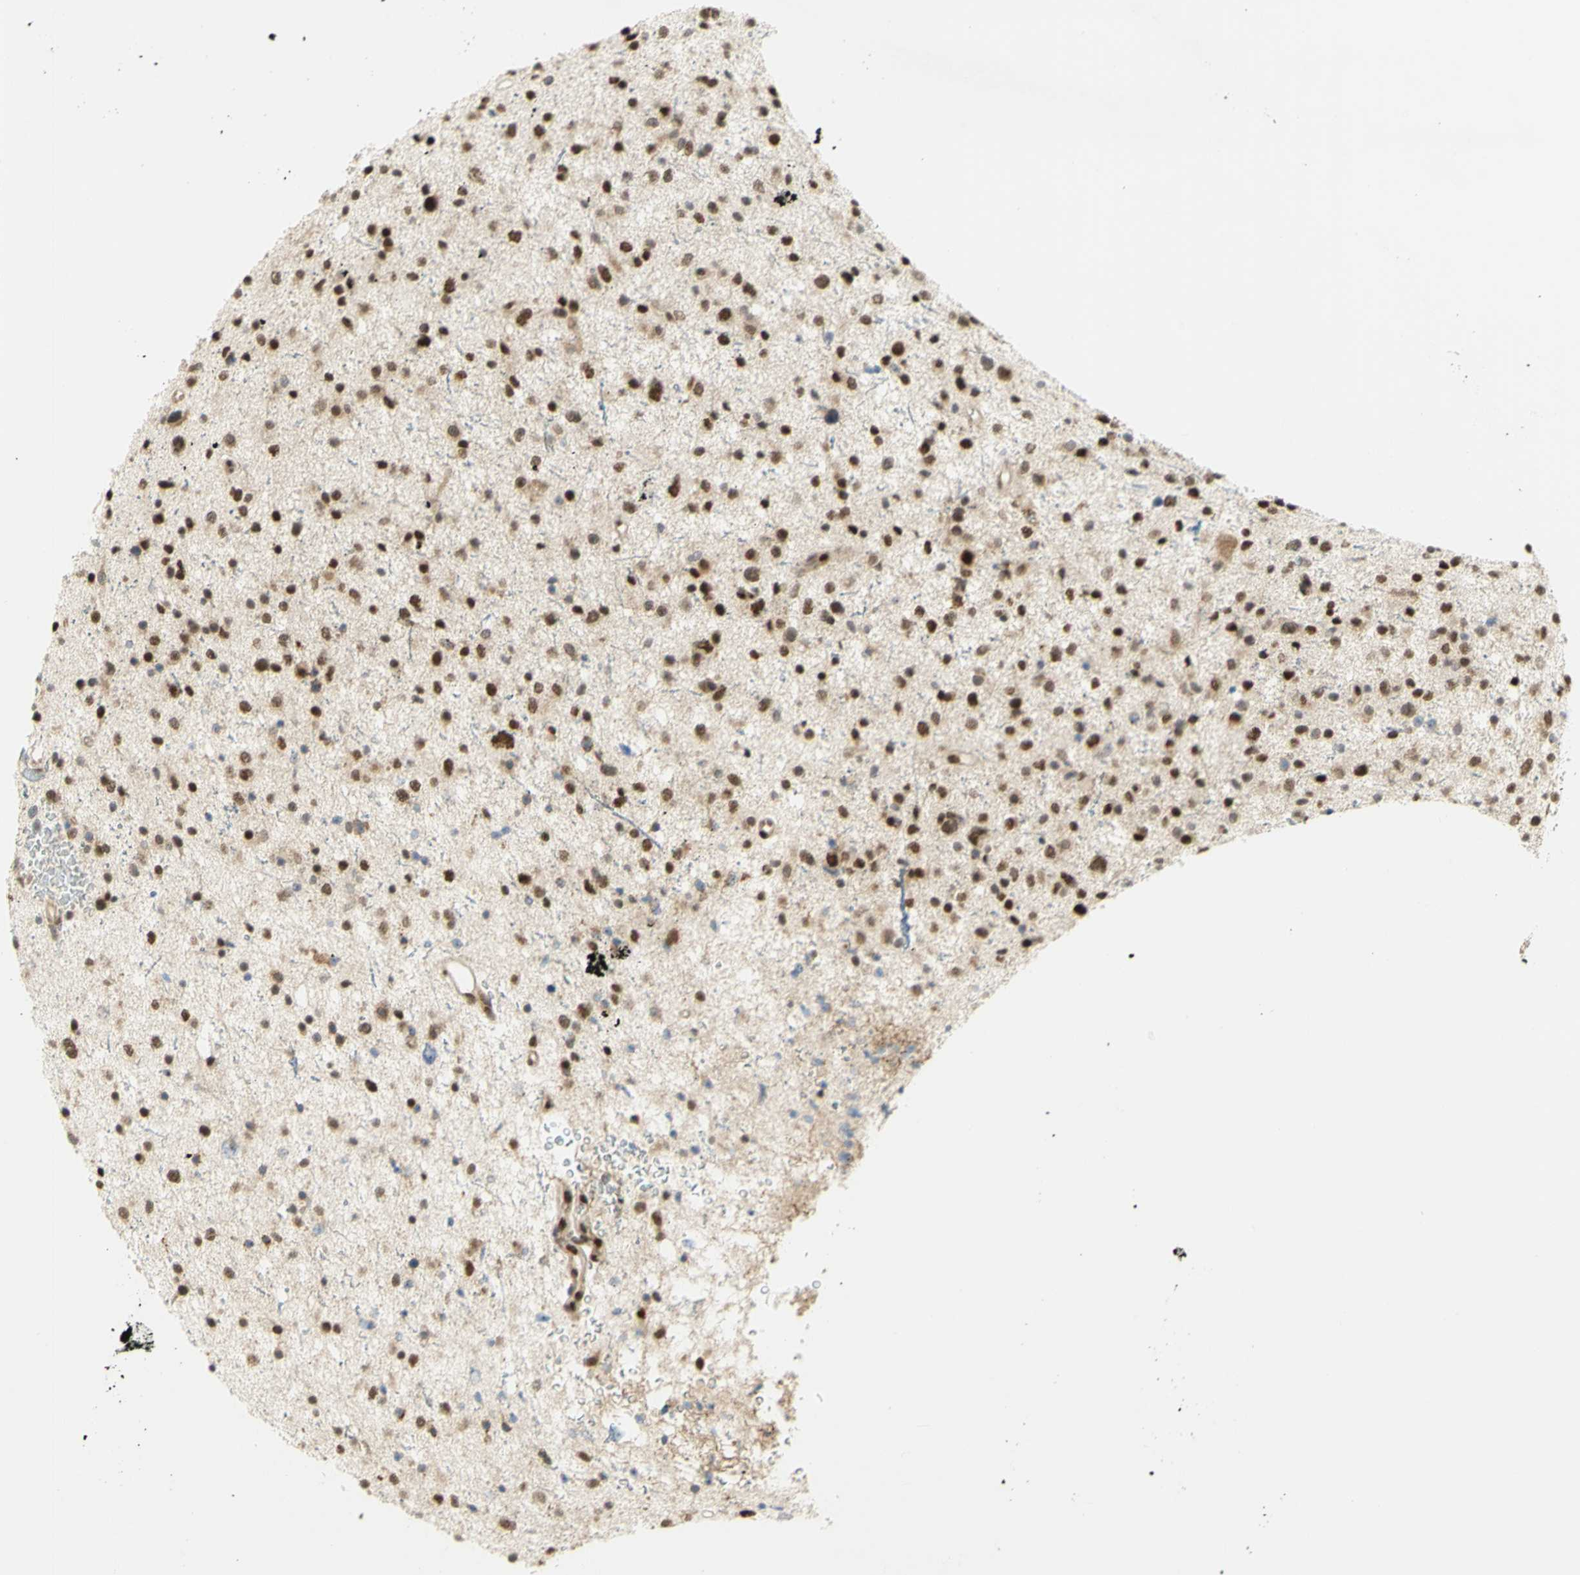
{"staining": {"intensity": "strong", "quantity": ">75%", "location": "nuclear"}, "tissue": "glioma", "cell_type": "Tumor cells", "image_type": "cancer", "snomed": [{"axis": "morphology", "description": "Glioma, malignant, Low grade"}, {"axis": "topography", "description": "Brain"}], "caption": "Malignant glioma (low-grade) tissue demonstrates strong nuclear positivity in approximately >75% of tumor cells The protein of interest is shown in brown color, while the nuclei are stained blue.", "gene": "DDX1", "patient": {"sex": "female", "age": 37}}